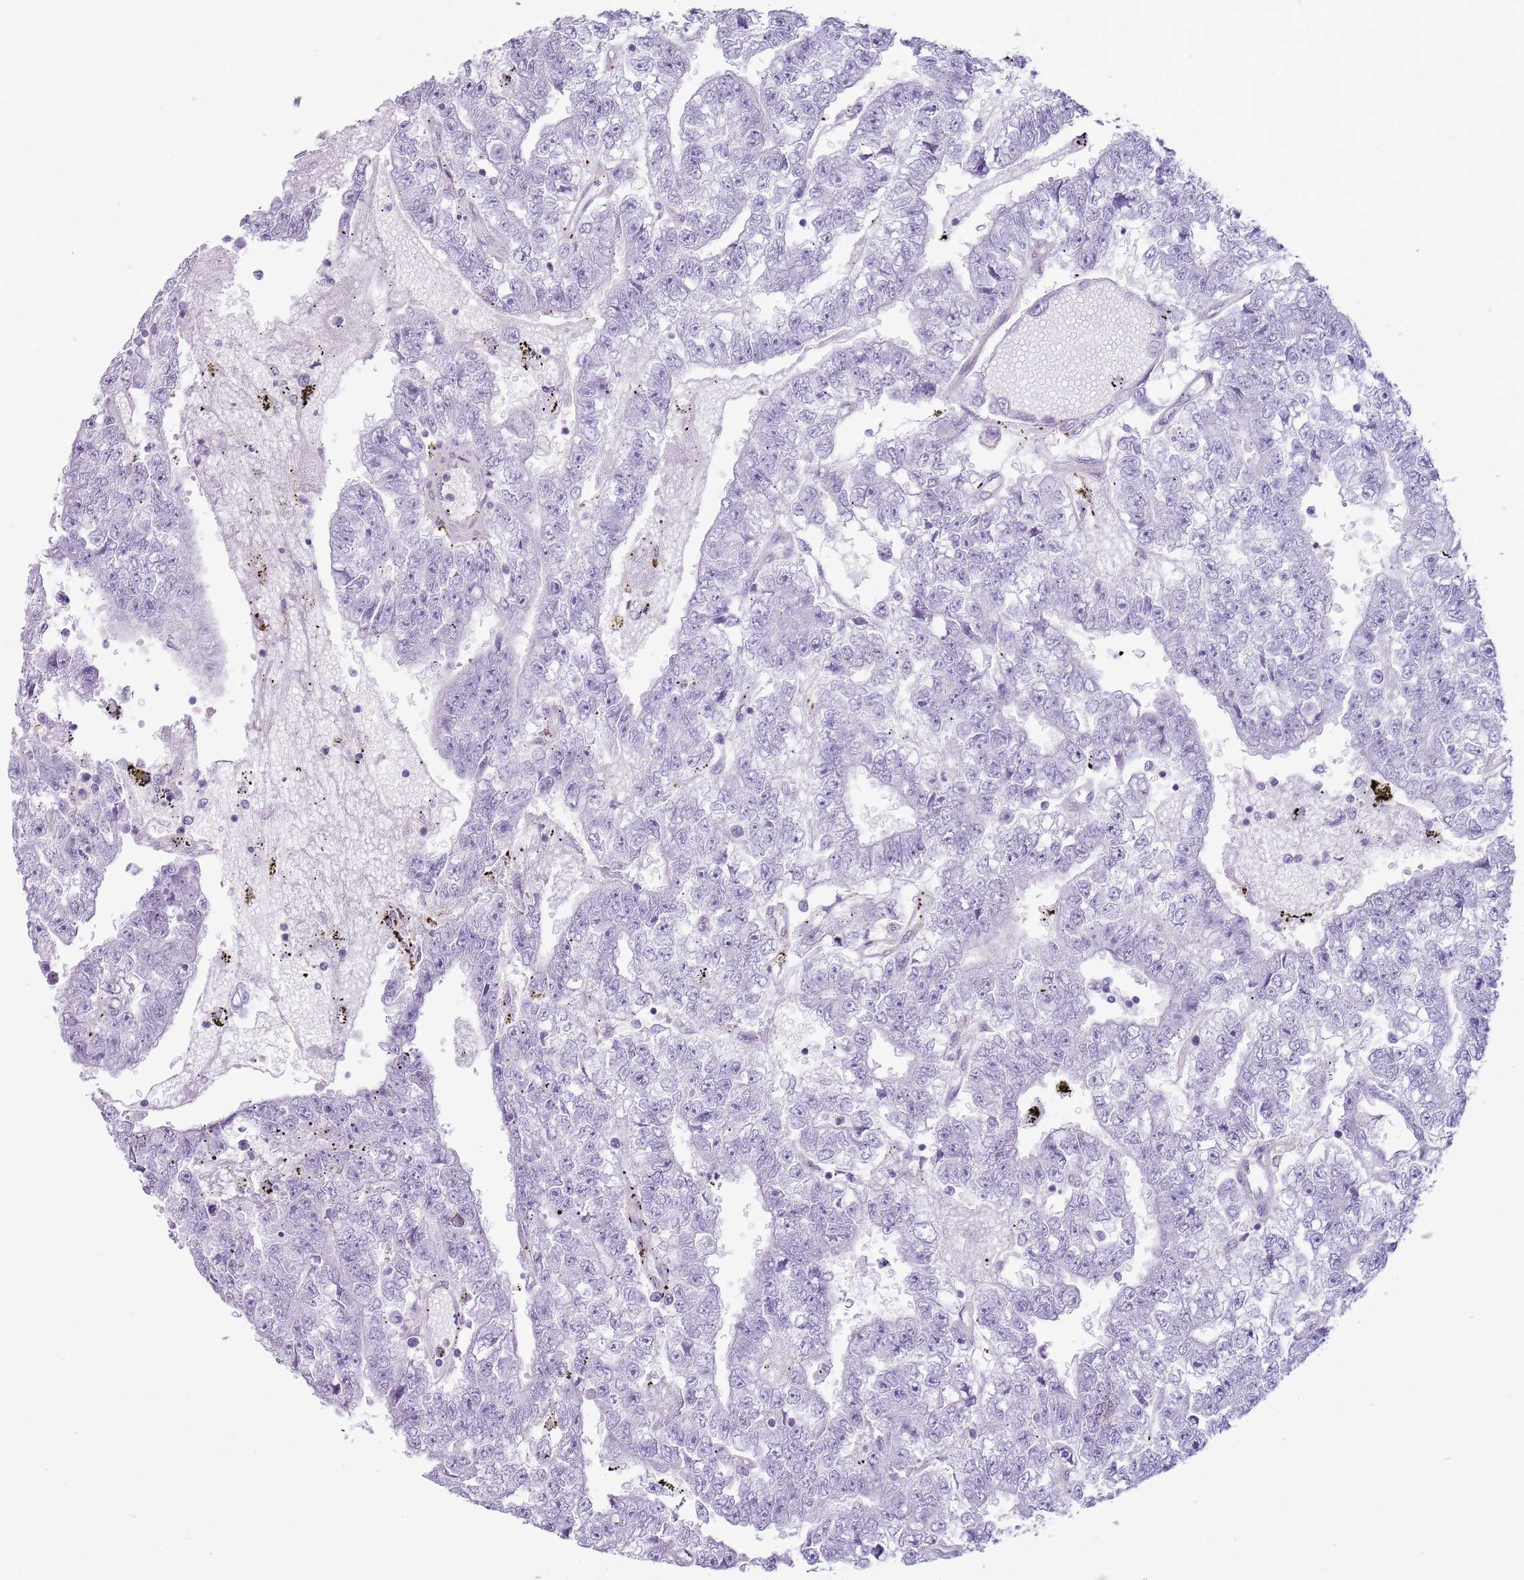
{"staining": {"intensity": "negative", "quantity": "none", "location": "none"}, "tissue": "testis cancer", "cell_type": "Tumor cells", "image_type": "cancer", "snomed": [{"axis": "morphology", "description": "Carcinoma, Embryonal, NOS"}, {"axis": "topography", "description": "Testis"}], "caption": "High power microscopy image of an IHC photomicrograph of testis cancer, revealing no significant expression in tumor cells.", "gene": "SNX1", "patient": {"sex": "male", "age": 25}}